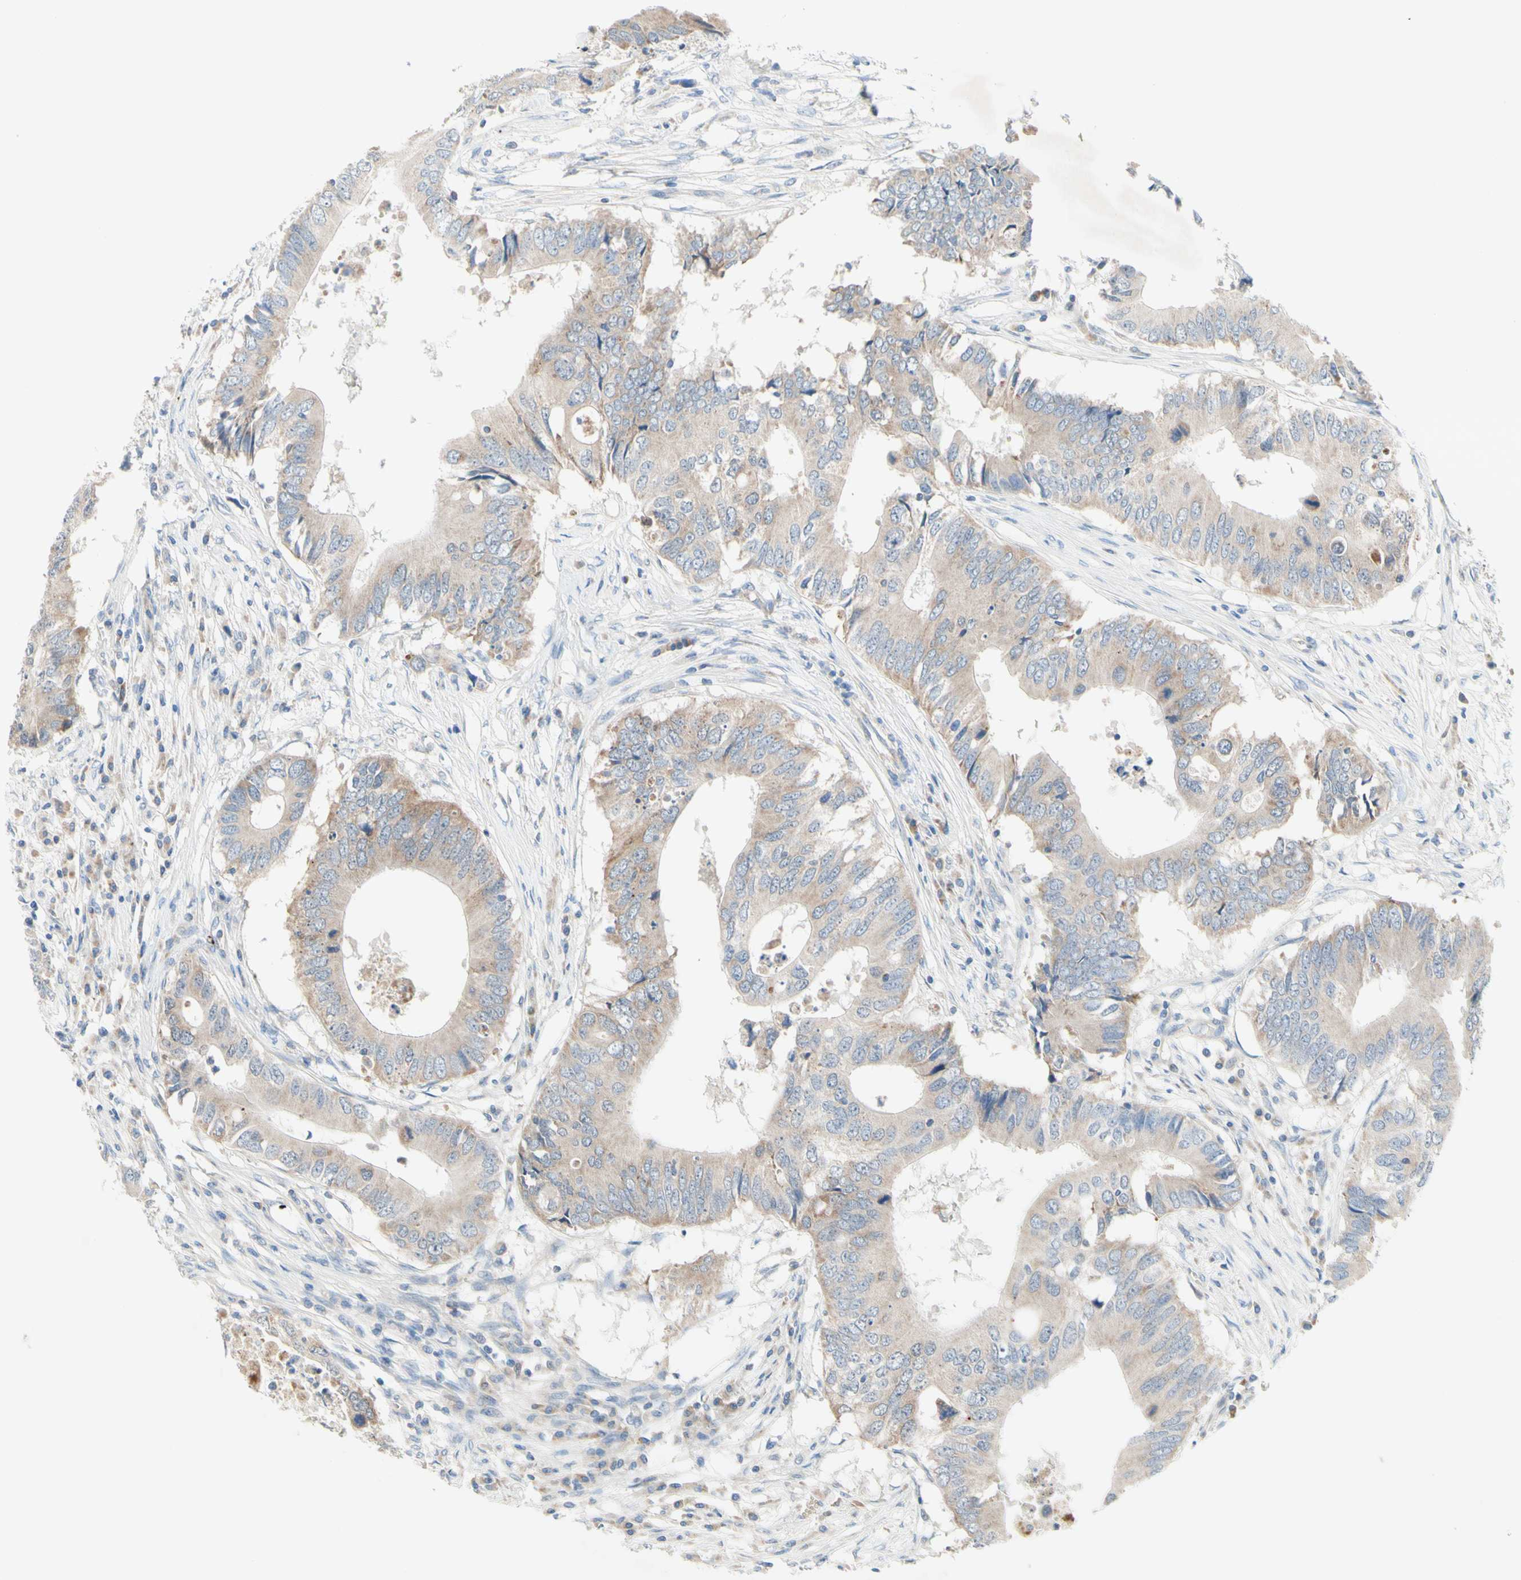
{"staining": {"intensity": "weak", "quantity": ">75%", "location": "cytoplasmic/membranous"}, "tissue": "colorectal cancer", "cell_type": "Tumor cells", "image_type": "cancer", "snomed": [{"axis": "morphology", "description": "Adenocarcinoma, NOS"}, {"axis": "topography", "description": "Colon"}], "caption": "Weak cytoplasmic/membranous positivity is appreciated in about >75% of tumor cells in colorectal adenocarcinoma. (DAB (3,3'-diaminobenzidine) IHC, brown staining for protein, blue staining for nuclei).", "gene": "MFF", "patient": {"sex": "male", "age": 71}}